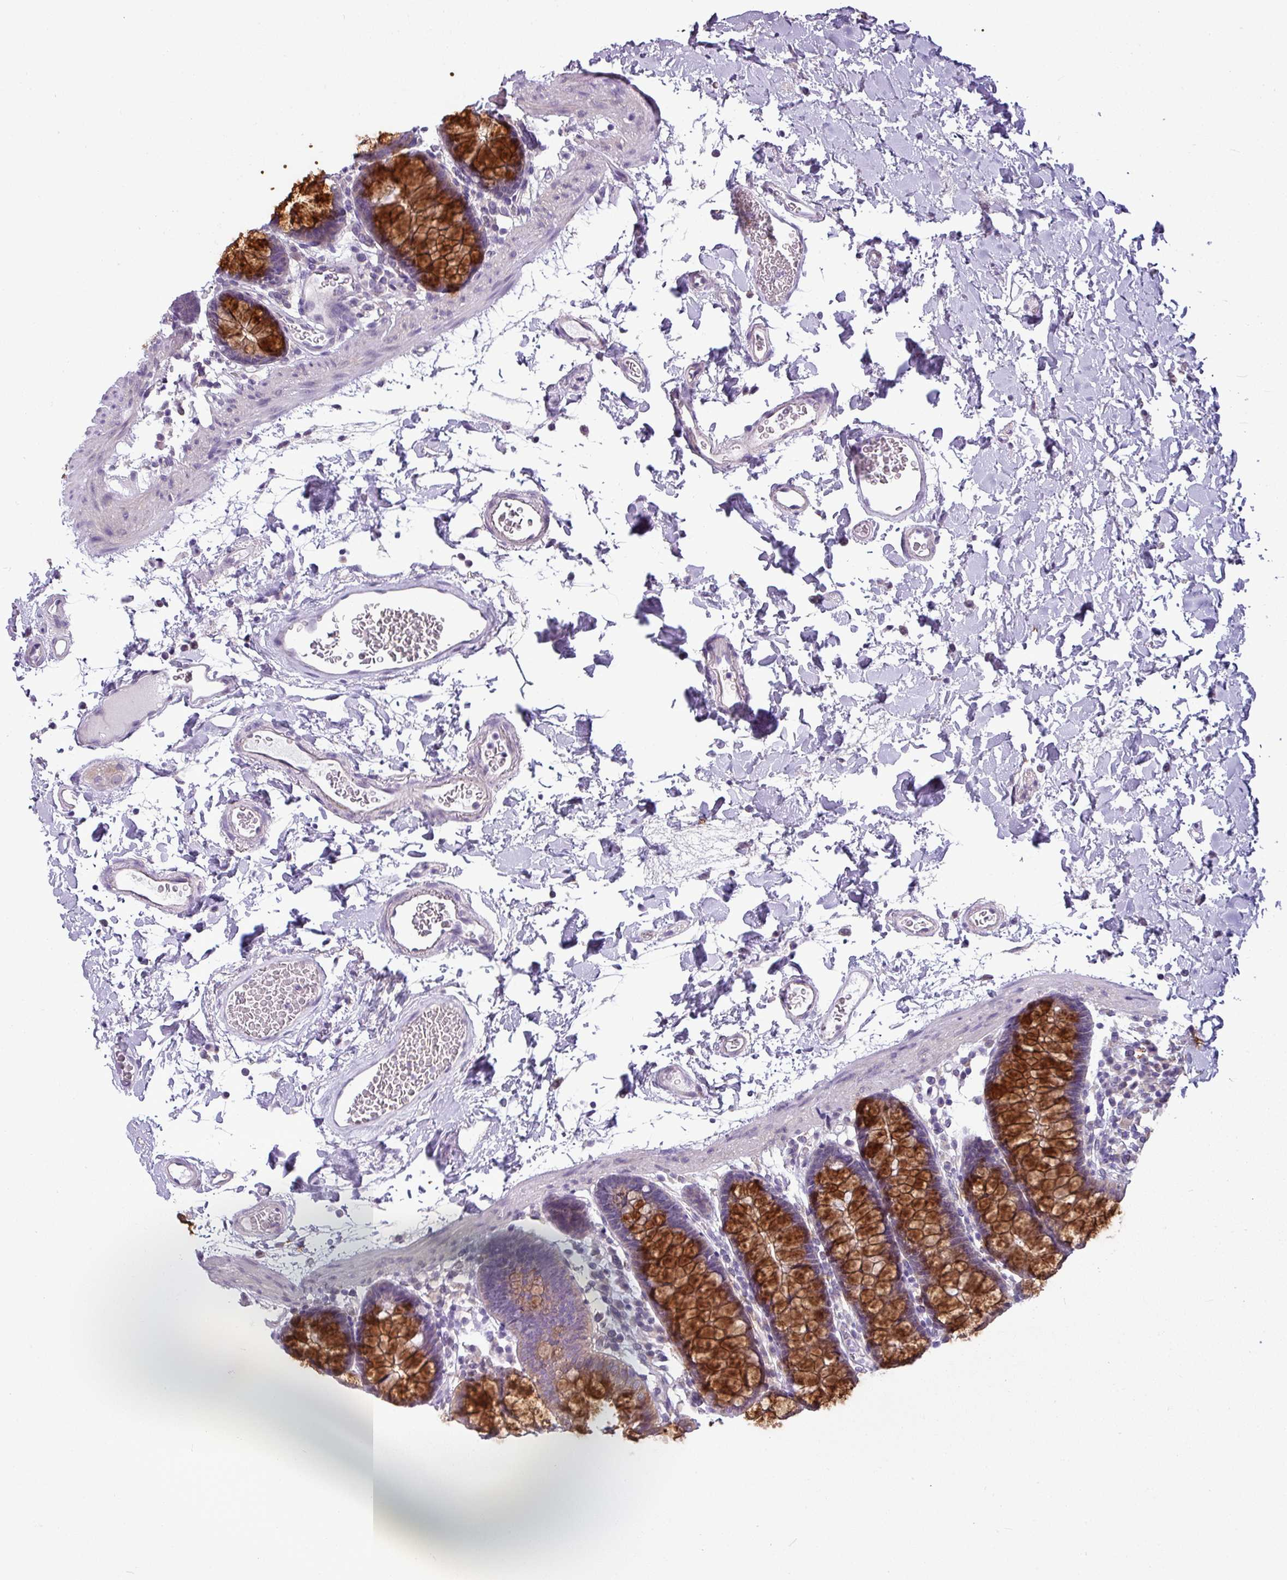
{"staining": {"intensity": "negative", "quantity": "none", "location": "none"}, "tissue": "colon", "cell_type": "Endothelial cells", "image_type": "normal", "snomed": [{"axis": "morphology", "description": "Normal tissue, NOS"}, {"axis": "topography", "description": "Colon"}], "caption": "A photomicrograph of colon stained for a protein exhibits no brown staining in endothelial cells. (DAB (3,3'-diaminobenzidine) IHC with hematoxylin counter stain).", "gene": "TOR1AIP2", "patient": {"sex": "male", "age": 75}}